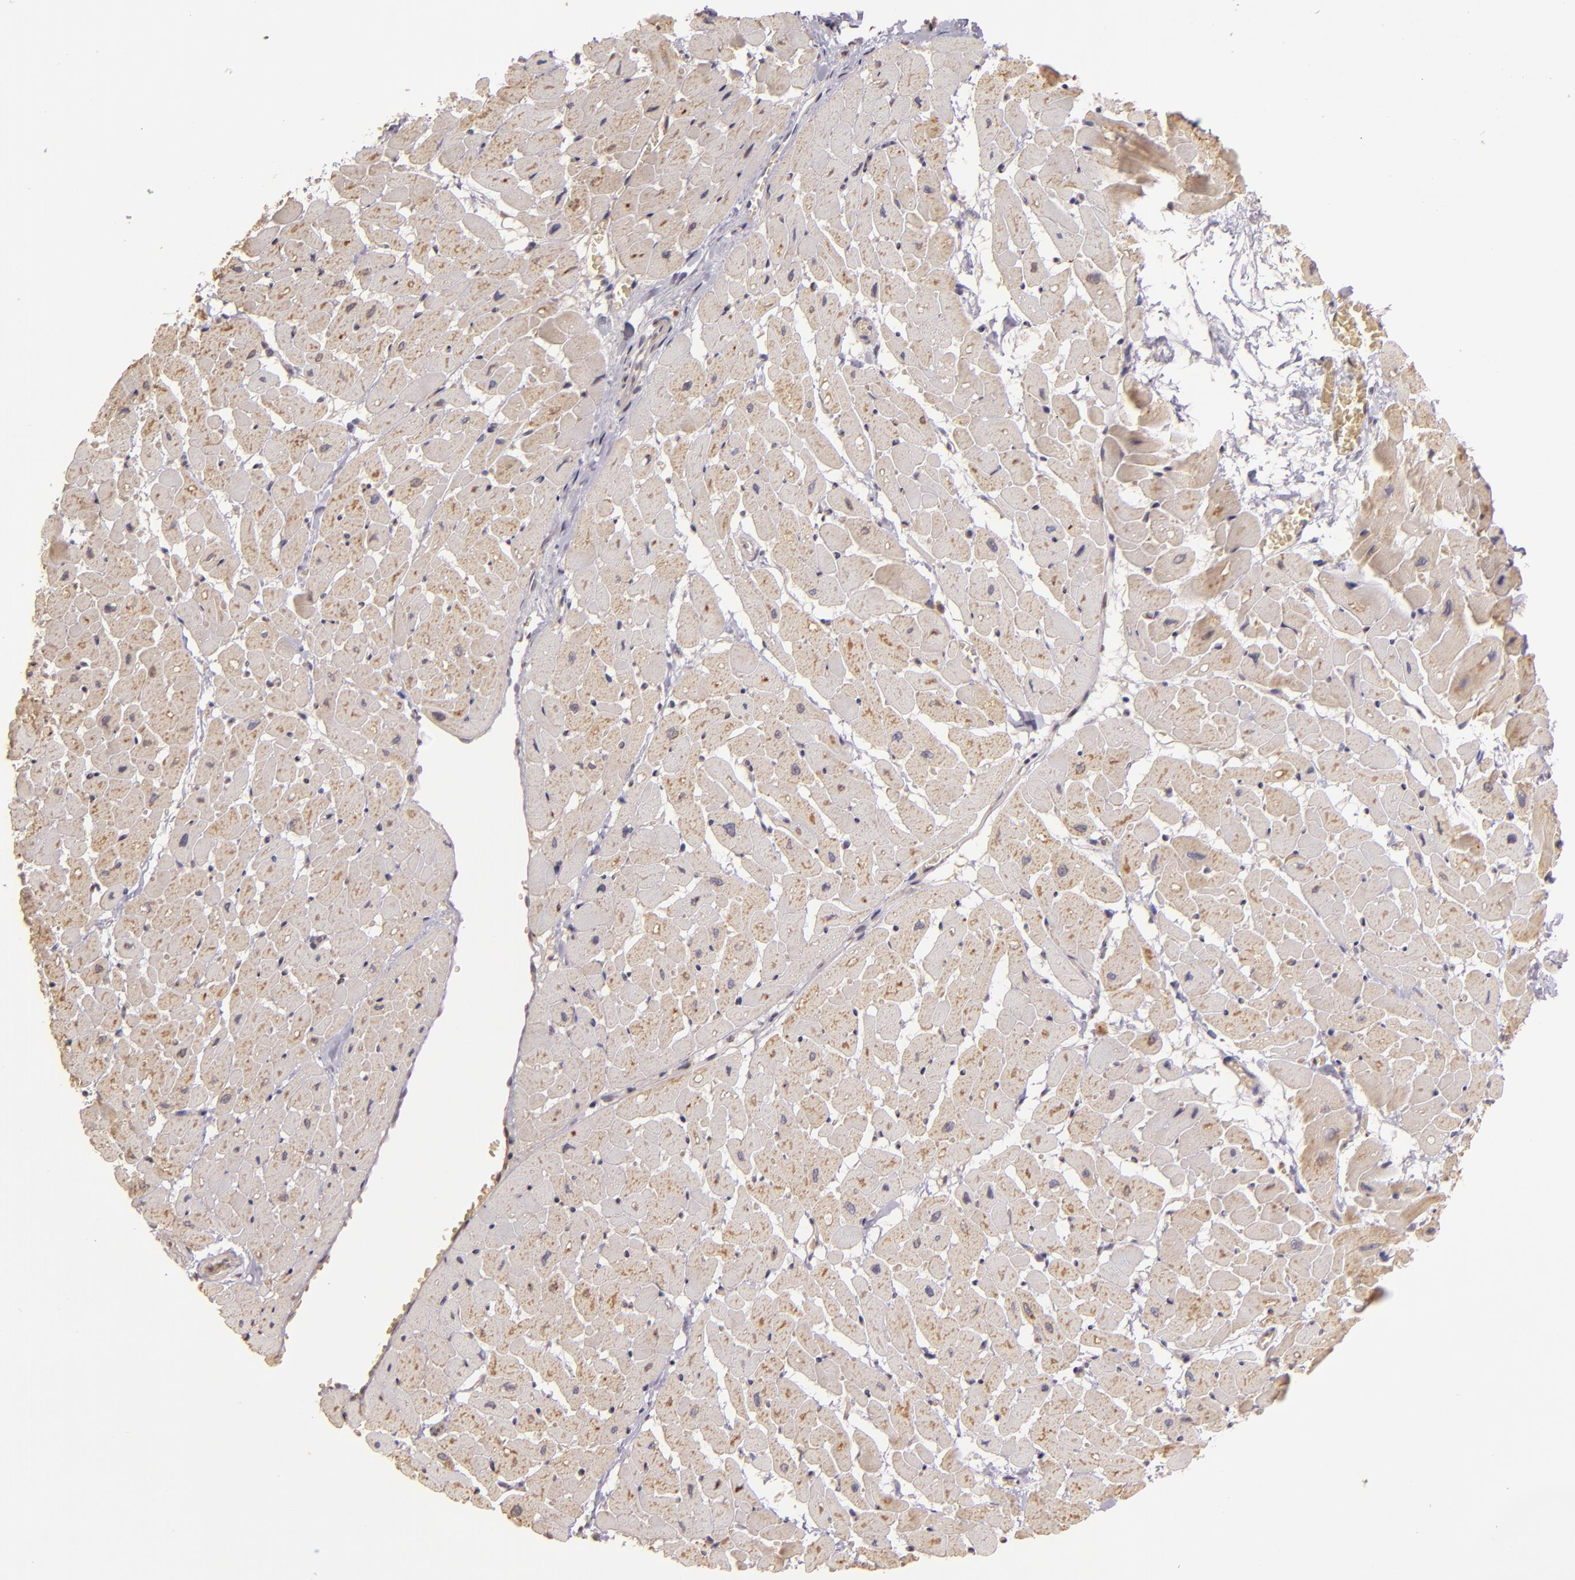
{"staining": {"intensity": "moderate", "quantity": ">75%", "location": "cytoplasmic/membranous"}, "tissue": "heart muscle", "cell_type": "Cardiomyocytes", "image_type": "normal", "snomed": [{"axis": "morphology", "description": "Normal tissue, NOS"}, {"axis": "topography", "description": "Heart"}], "caption": "About >75% of cardiomyocytes in unremarkable heart muscle show moderate cytoplasmic/membranous protein positivity as visualized by brown immunohistochemical staining.", "gene": "ABL1", "patient": {"sex": "male", "age": 45}}